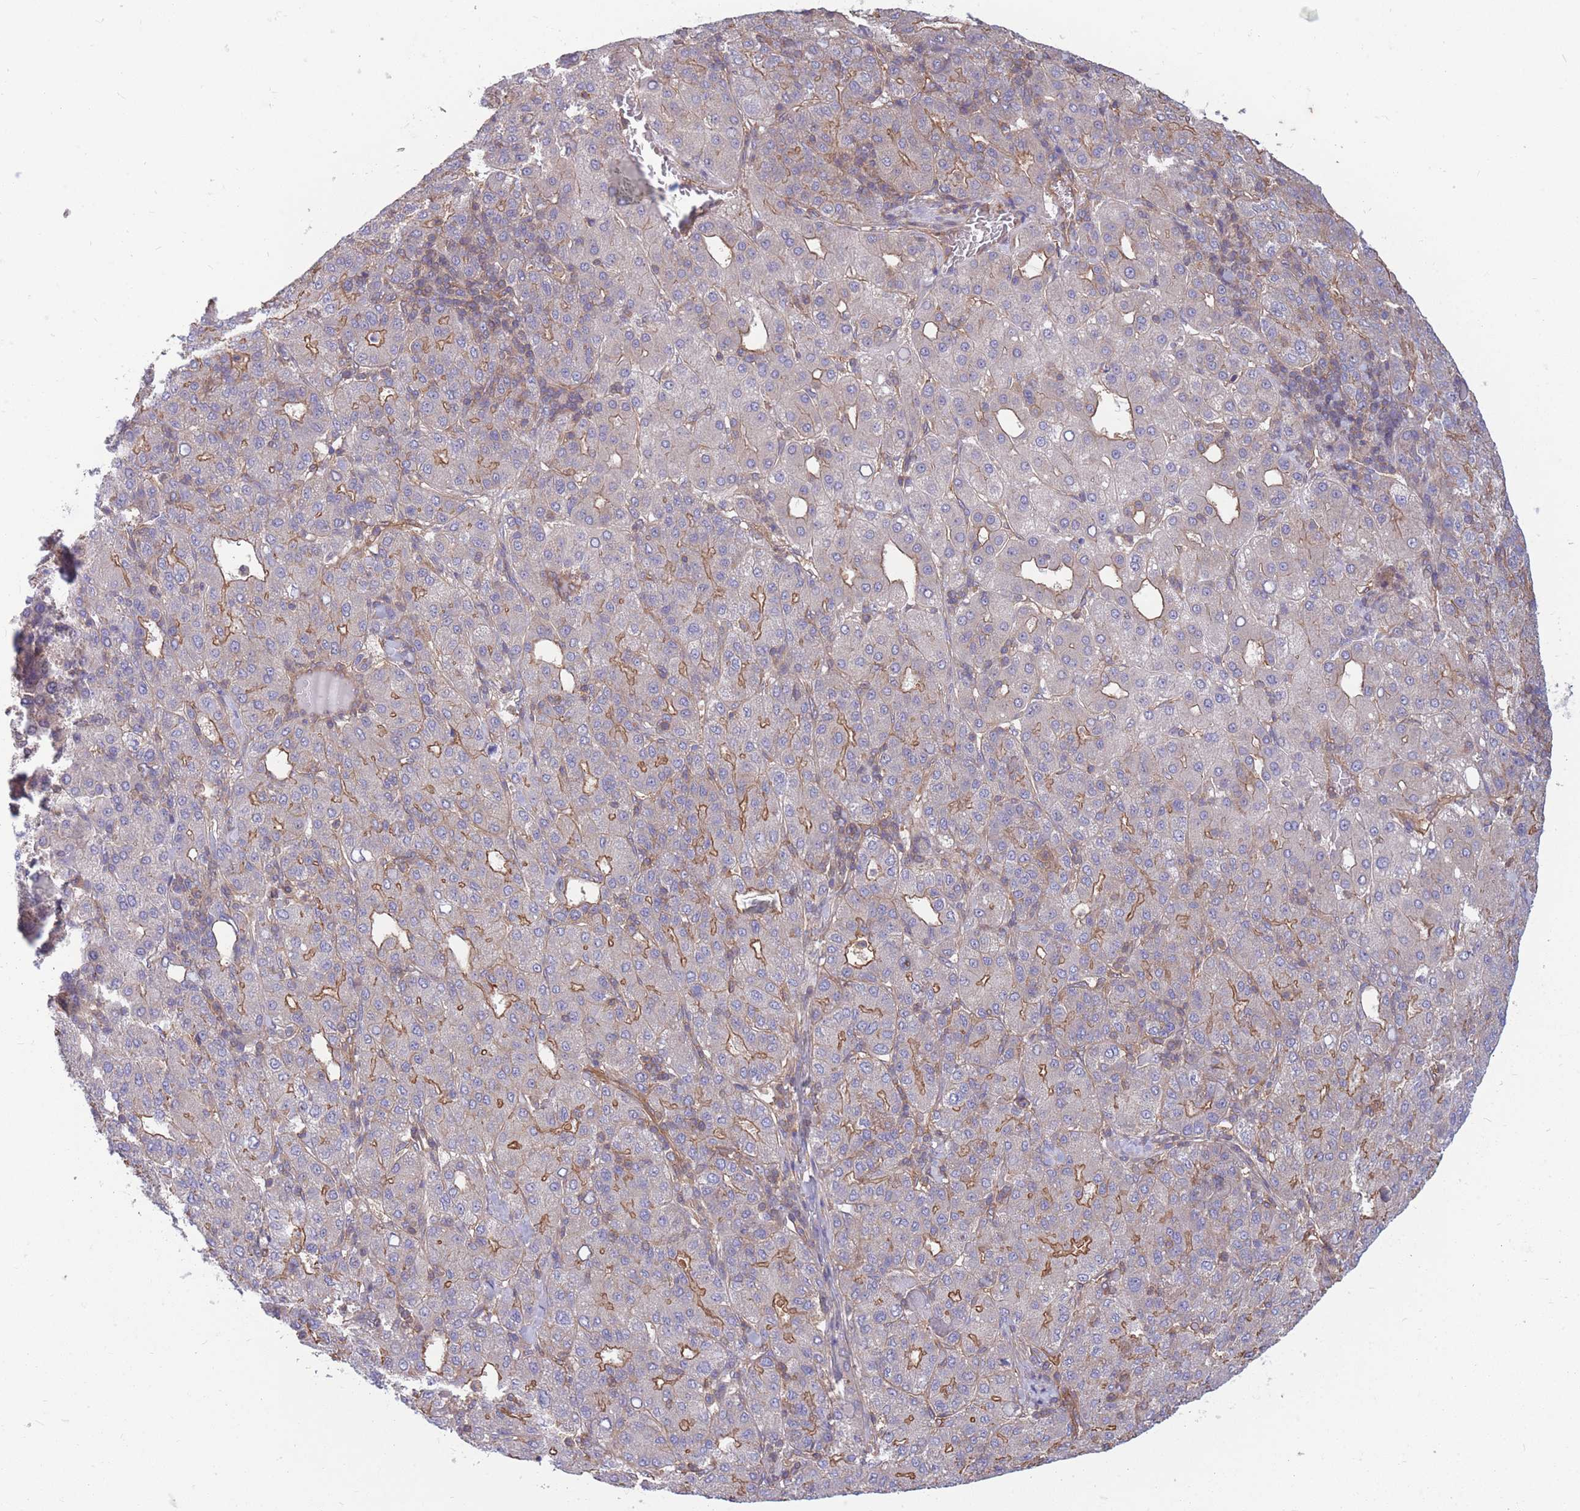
{"staining": {"intensity": "moderate", "quantity": "25%-75%", "location": "cytoplasmic/membranous"}, "tissue": "liver cancer", "cell_type": "Tumor cells", "image_type": "cancer", "snomed": [{"axis": "morphology", "description": "Carcinoma, Hepatocellular, NOS"}, {"axis": "topography", "description": "Liver"}], "caption": "Protein staining of liver cancer (hepatocellular carcinoma) tissue reveals moderate cytoplasmic/membranous staining in about 25%-75% of tumor cells.", "gene": "GGA1", "patient": {"sex": "male", "age": 65}}